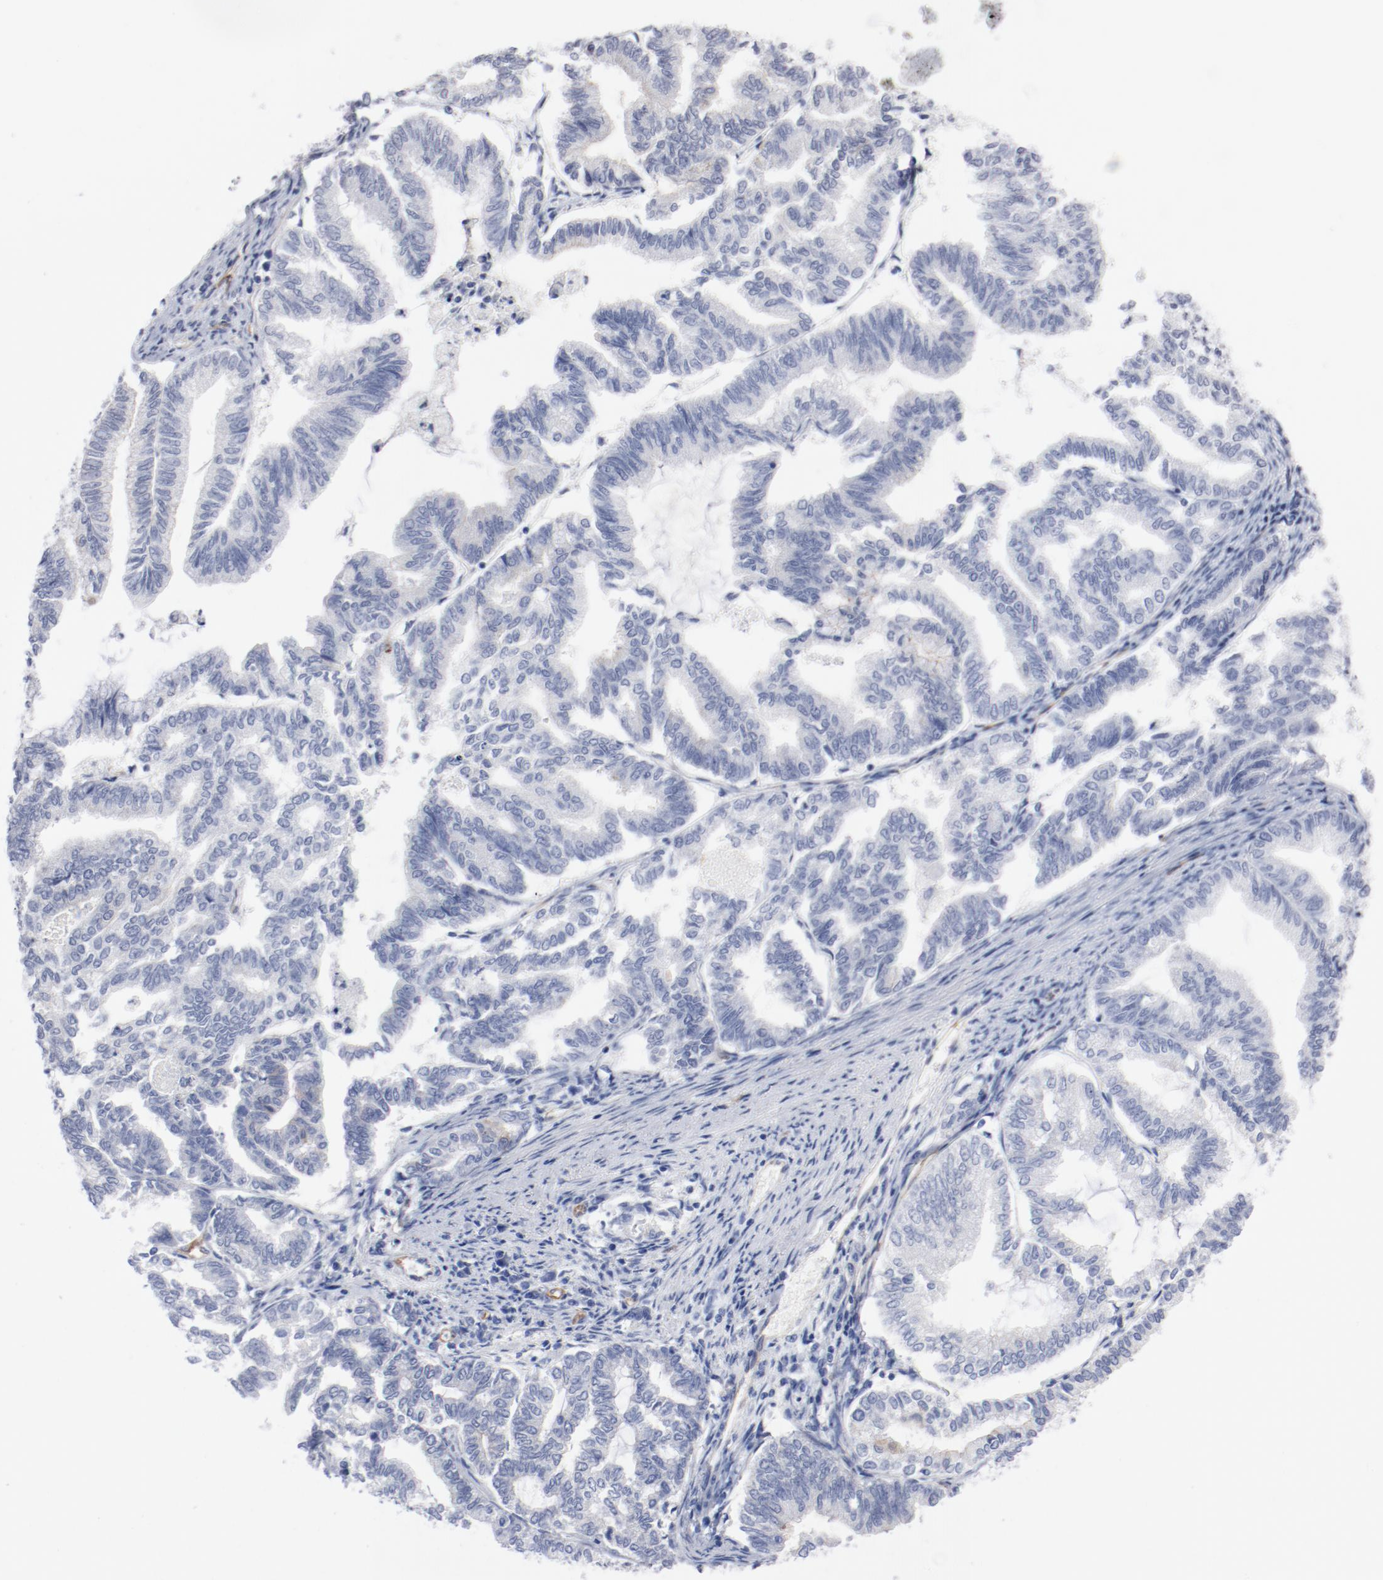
{"staining": {"intensity": "weak", "quantity": "<25%", "location": "cytoplasmic/membranous"}, "tissue": "endometrial cancer", "cell_type": "Tumor cells", "image_type": "cancer", "snomed": [{"axis": "morphology", "description": "Adenocarcinoma, NOS"}, {"axis": "topography", "description": "Endometrium"}], "caption": "High magnification brightfield microscopy of adenocarcinoma (endometrial) stained with DAB (brown) and counterstained with hematoxylin (blue): tumor cells show no significant expression.", "gene": "SHANK3", "patient": {"sex": "female", "age": 79}}